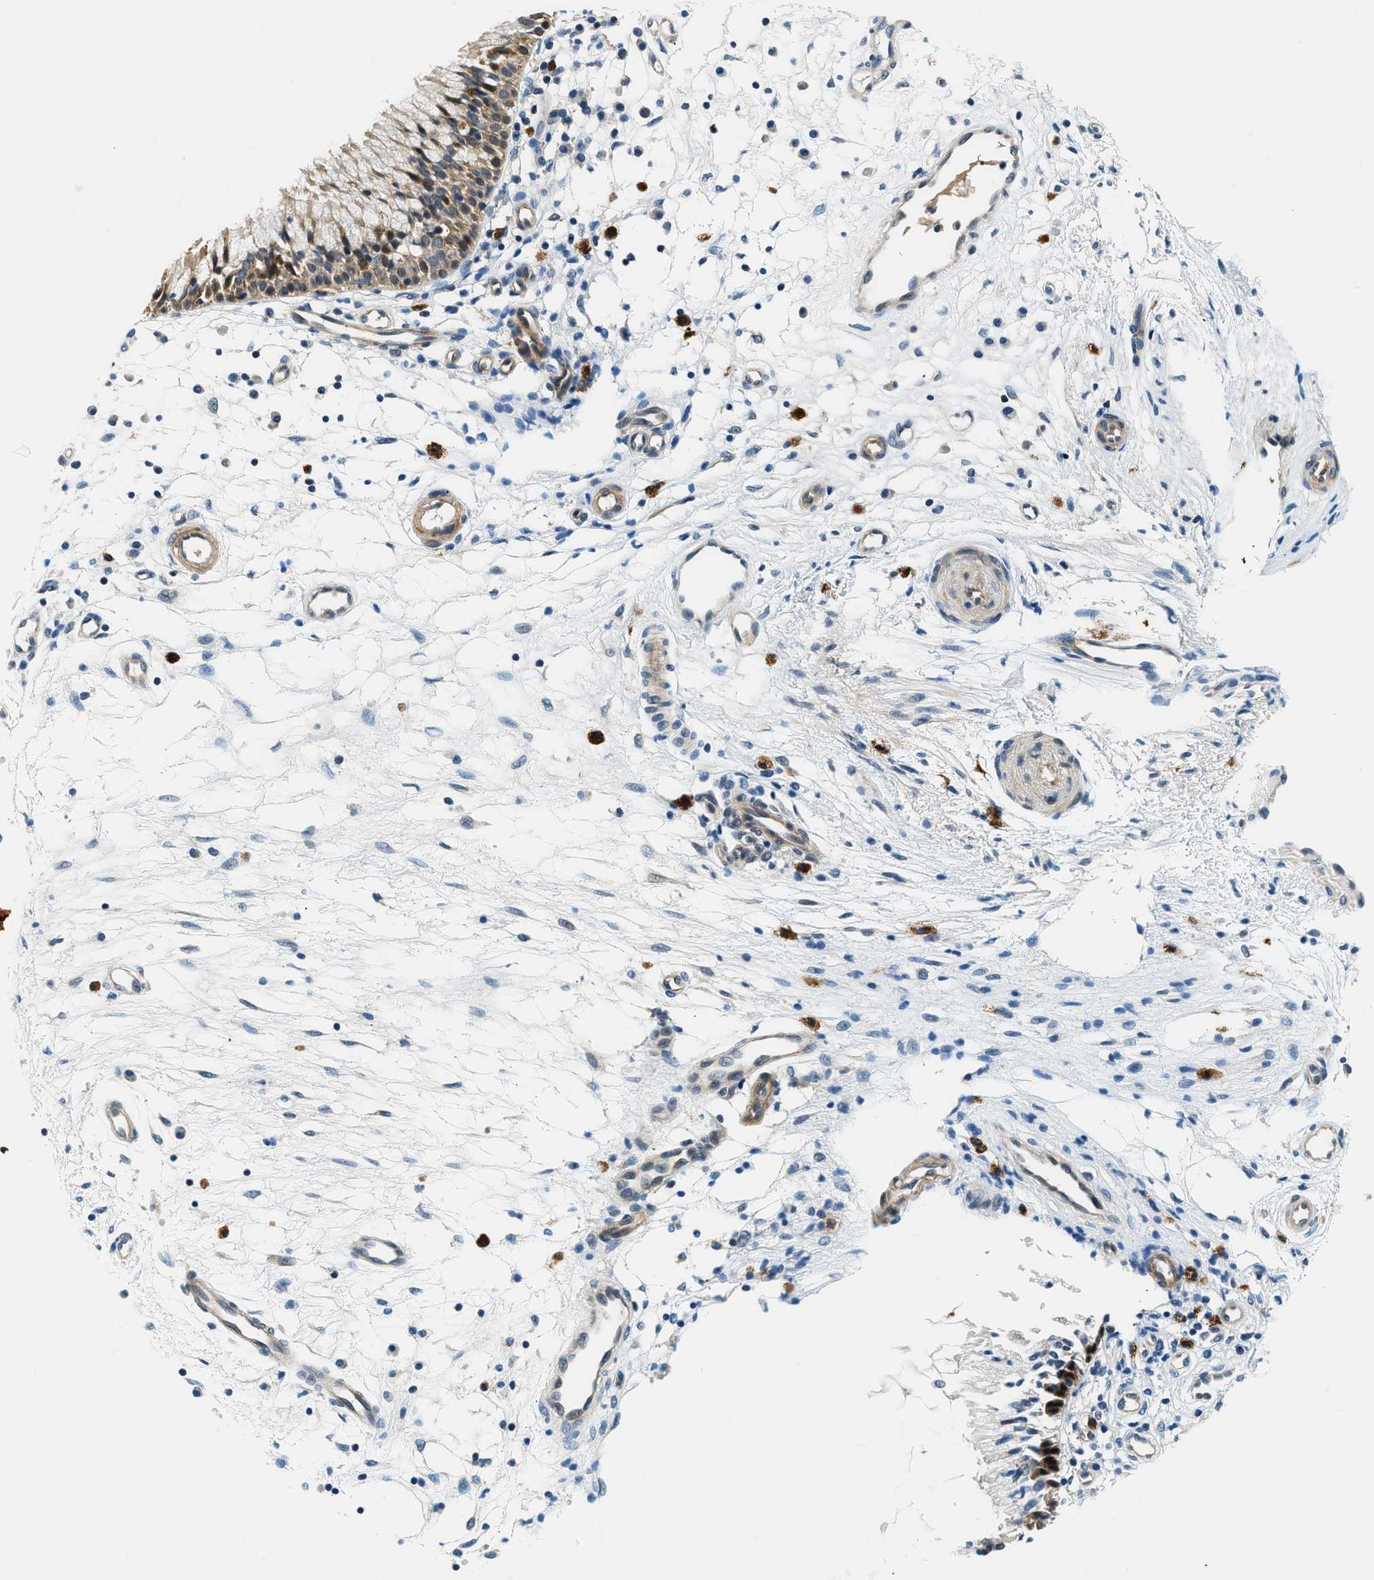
{"staining": {"intensity": "moderate", "quantity": ">75%", "location": "cytoplasmic/membranous"}, "tissue": "nasopharynx", "cell_type": "Respiratory epithelial cells", "image_type": "normal", "snomed": [{"axis": "morphology", "description": "Normal tissue, NOS"}, {"axis": "topography", "description": "Nasopharynx"}], "caption": "A micrograph of human nasopharynx stained for a protein demonstrates moderate cytoplasmic/membranous brown staining in respiratory epithelial cells.", "gene": "CBLB", "patient": {"sex": "male", "age": 21}}